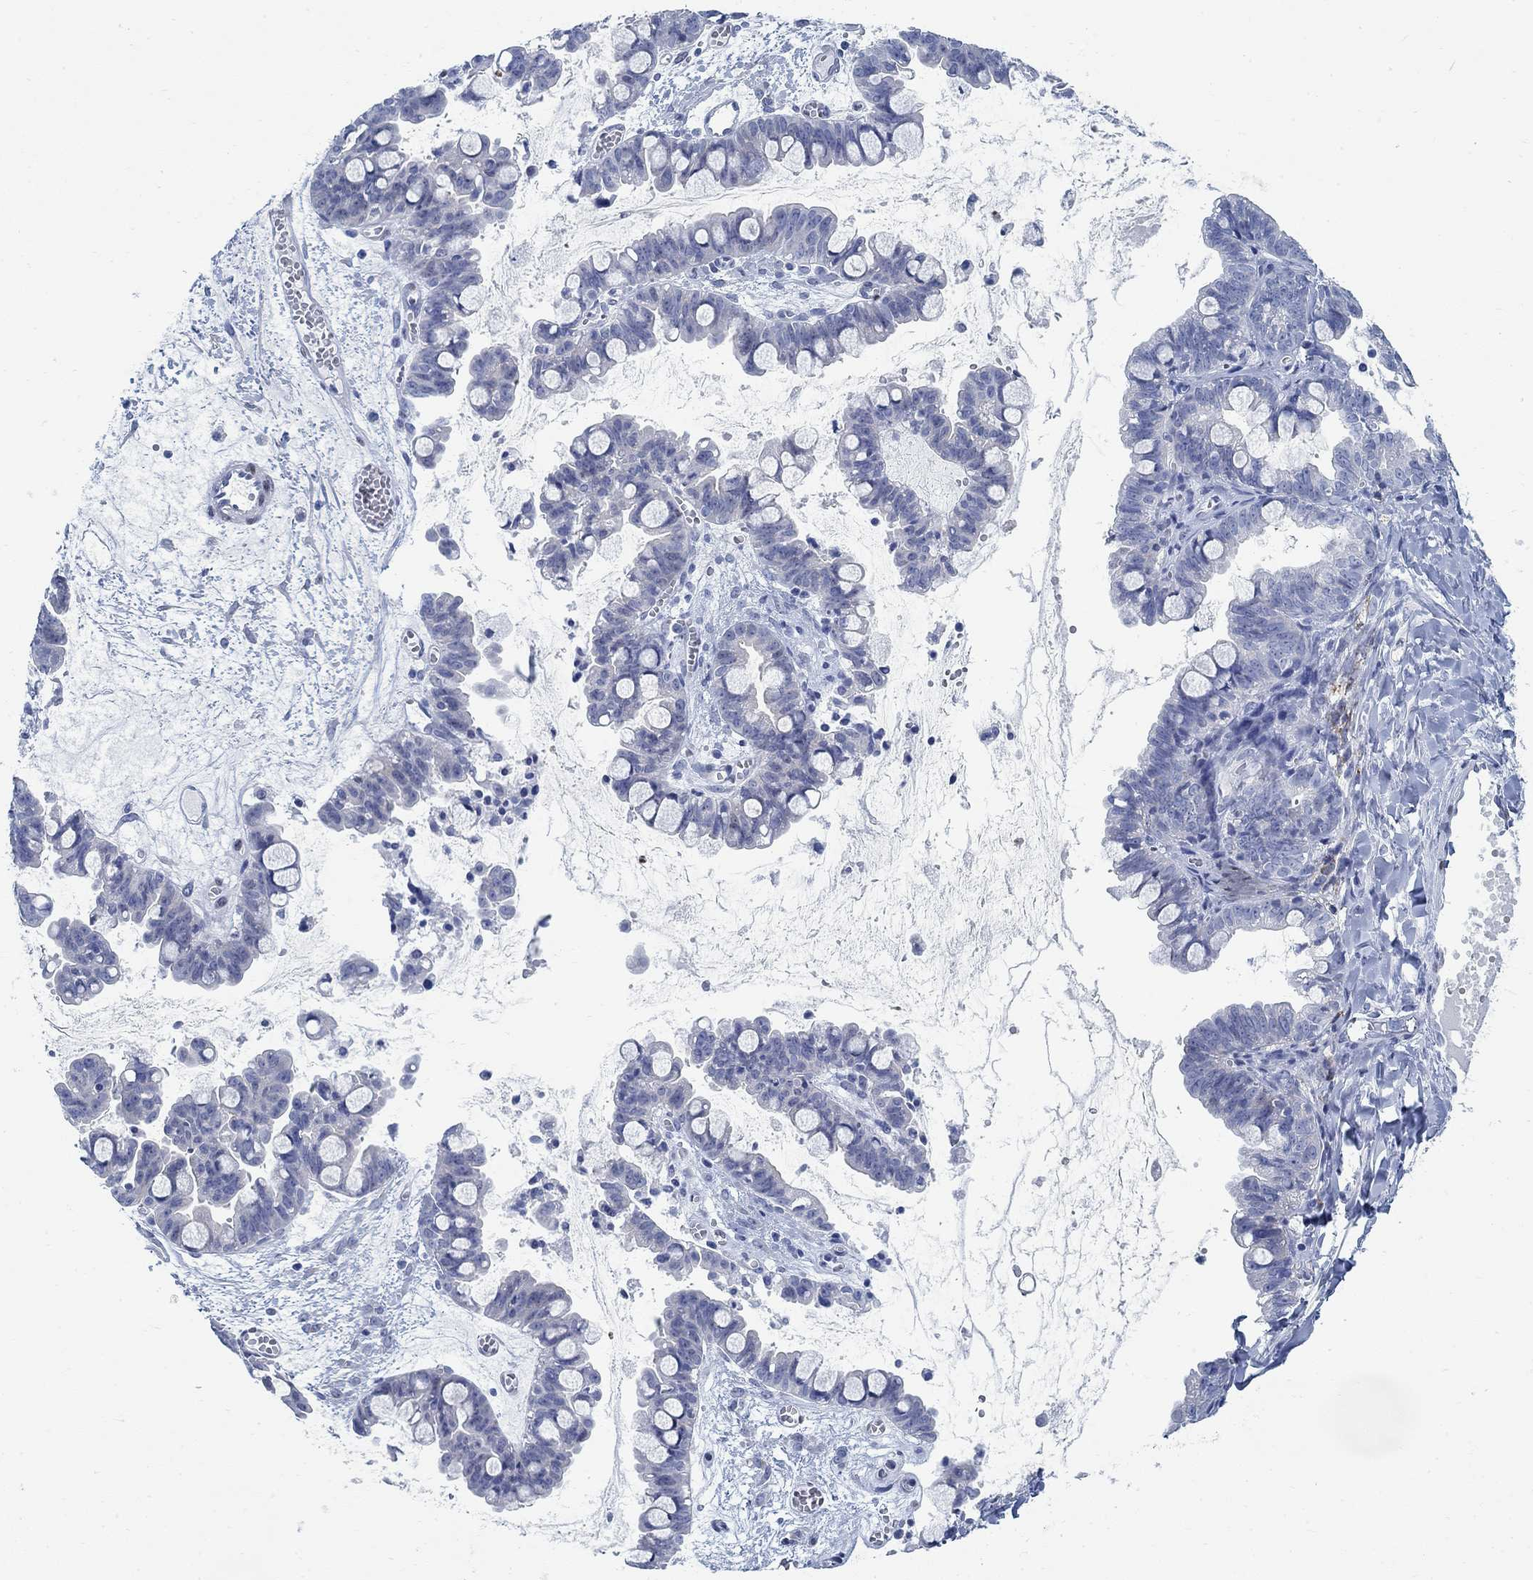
{"staining": {"intensity": "negative", "quantity": "none", "location": "none"}, "tissue": "ovarian cancer", "cell_type": "Tumor cells", "image_type": "cancer", "snomed": [{"axis": "morphology", "description": "Cystadenocarcinoma, mucinous, NOS"}, {"axis": "topography", "description": "Ovary"}], "caption": "Image shows no significant protein expression in tumor cells of mucinous cystadenocarcinoma (ovarian).", "gene": "RBM20", "patient": {"sex": "female", "age": 63}}